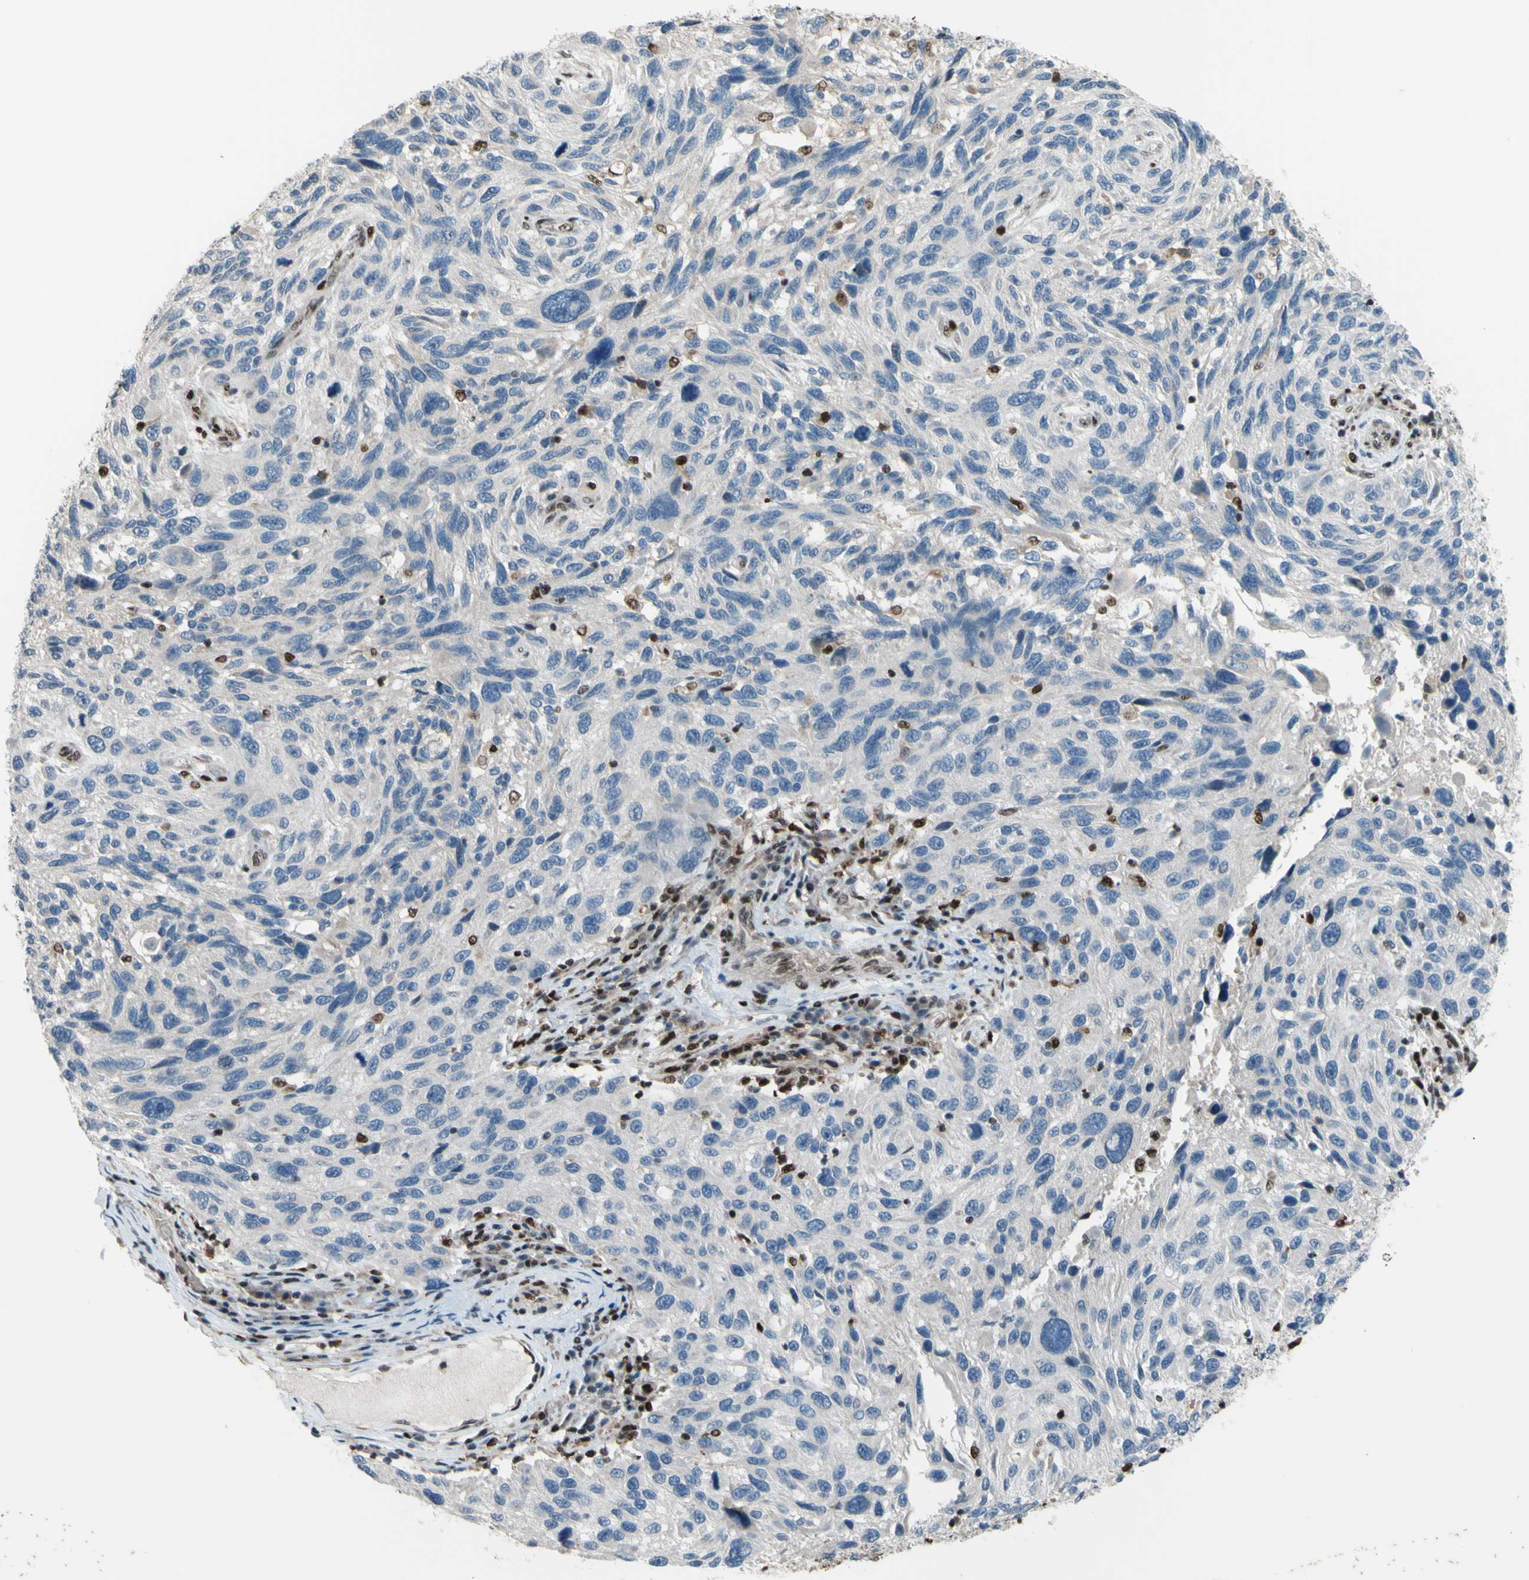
{"staining": {"intensity": "negative", "quantity": "none", "location": "none"}, "tissue": "melanoma", "cell_type": "Tumor cells", "image_type": "cancer", "snomed": [{"axis": "morphology", "description": "Malignant melanoma, NOS"}, {"axis": "topography", "description": "Skin"}], "caption": "An immunohistochemistry histopathology image of malignant melanoma is shown. There is no staining in tumor cells of malignant melanoma. Brightfield microscopy of immunohistochemistry stained with DAB (brown) and hematoxylin (blue), captured at high magnification.", "gene": "FKBP5", "patient": {"sex": "male", "age": 53}}